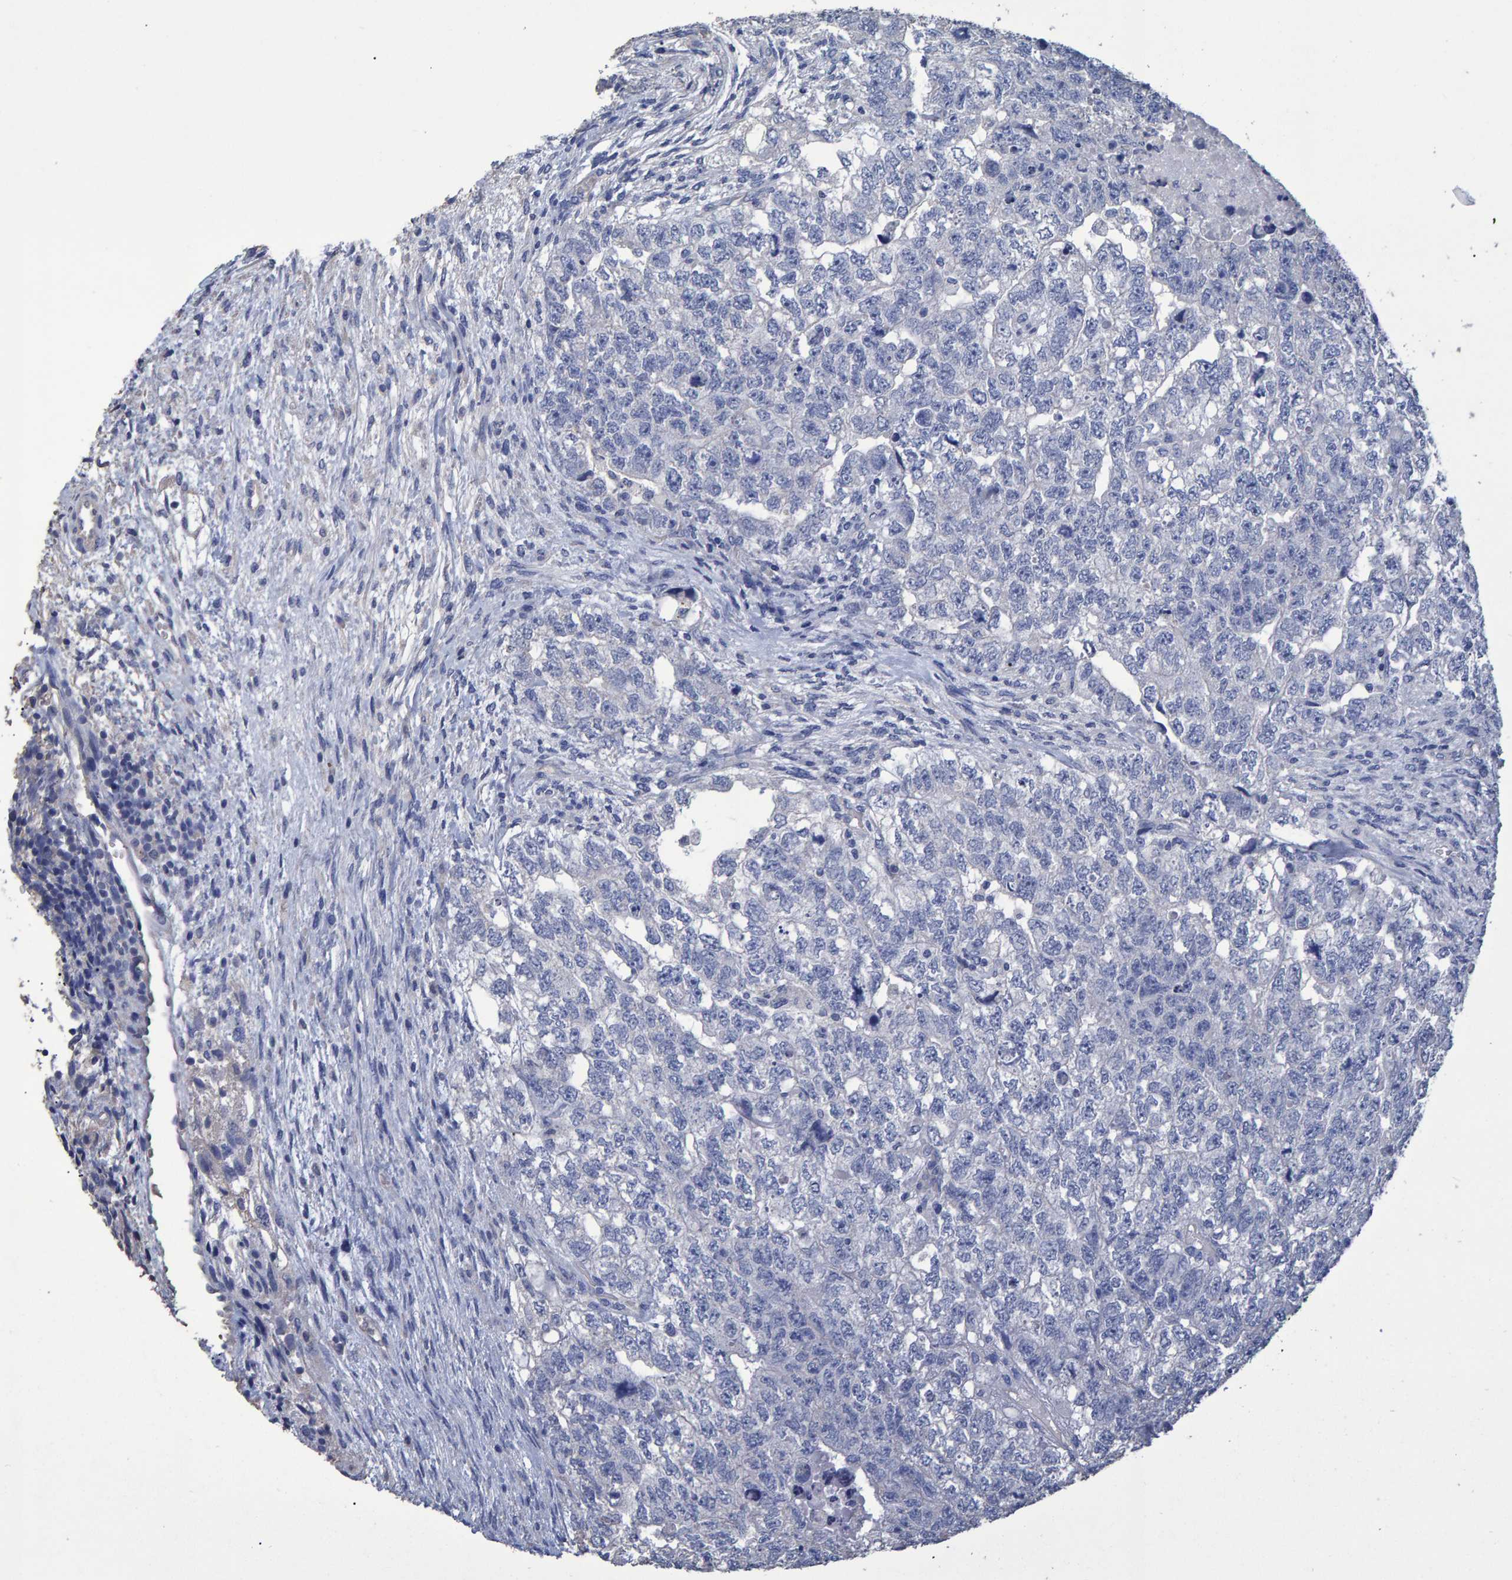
{"staining": {"intensity": "negative", "quantity": "none", "location": "none"}, "tissue": "testis cancer", "cell_type": "Tumor cells", "image_type": "cancer", "snomed": [{"axis": "morphology", "description": "Carcinoma, Embryonal, NOS"}, {"axis": "topography", "description": "Testis"}], "caption": "Protein analysis of embryonal carcinoma (testis) demonstrates no significant expression in tumor cells.", "gene": "HEMGN", "patient": {"sex": "male", "age": 36}}